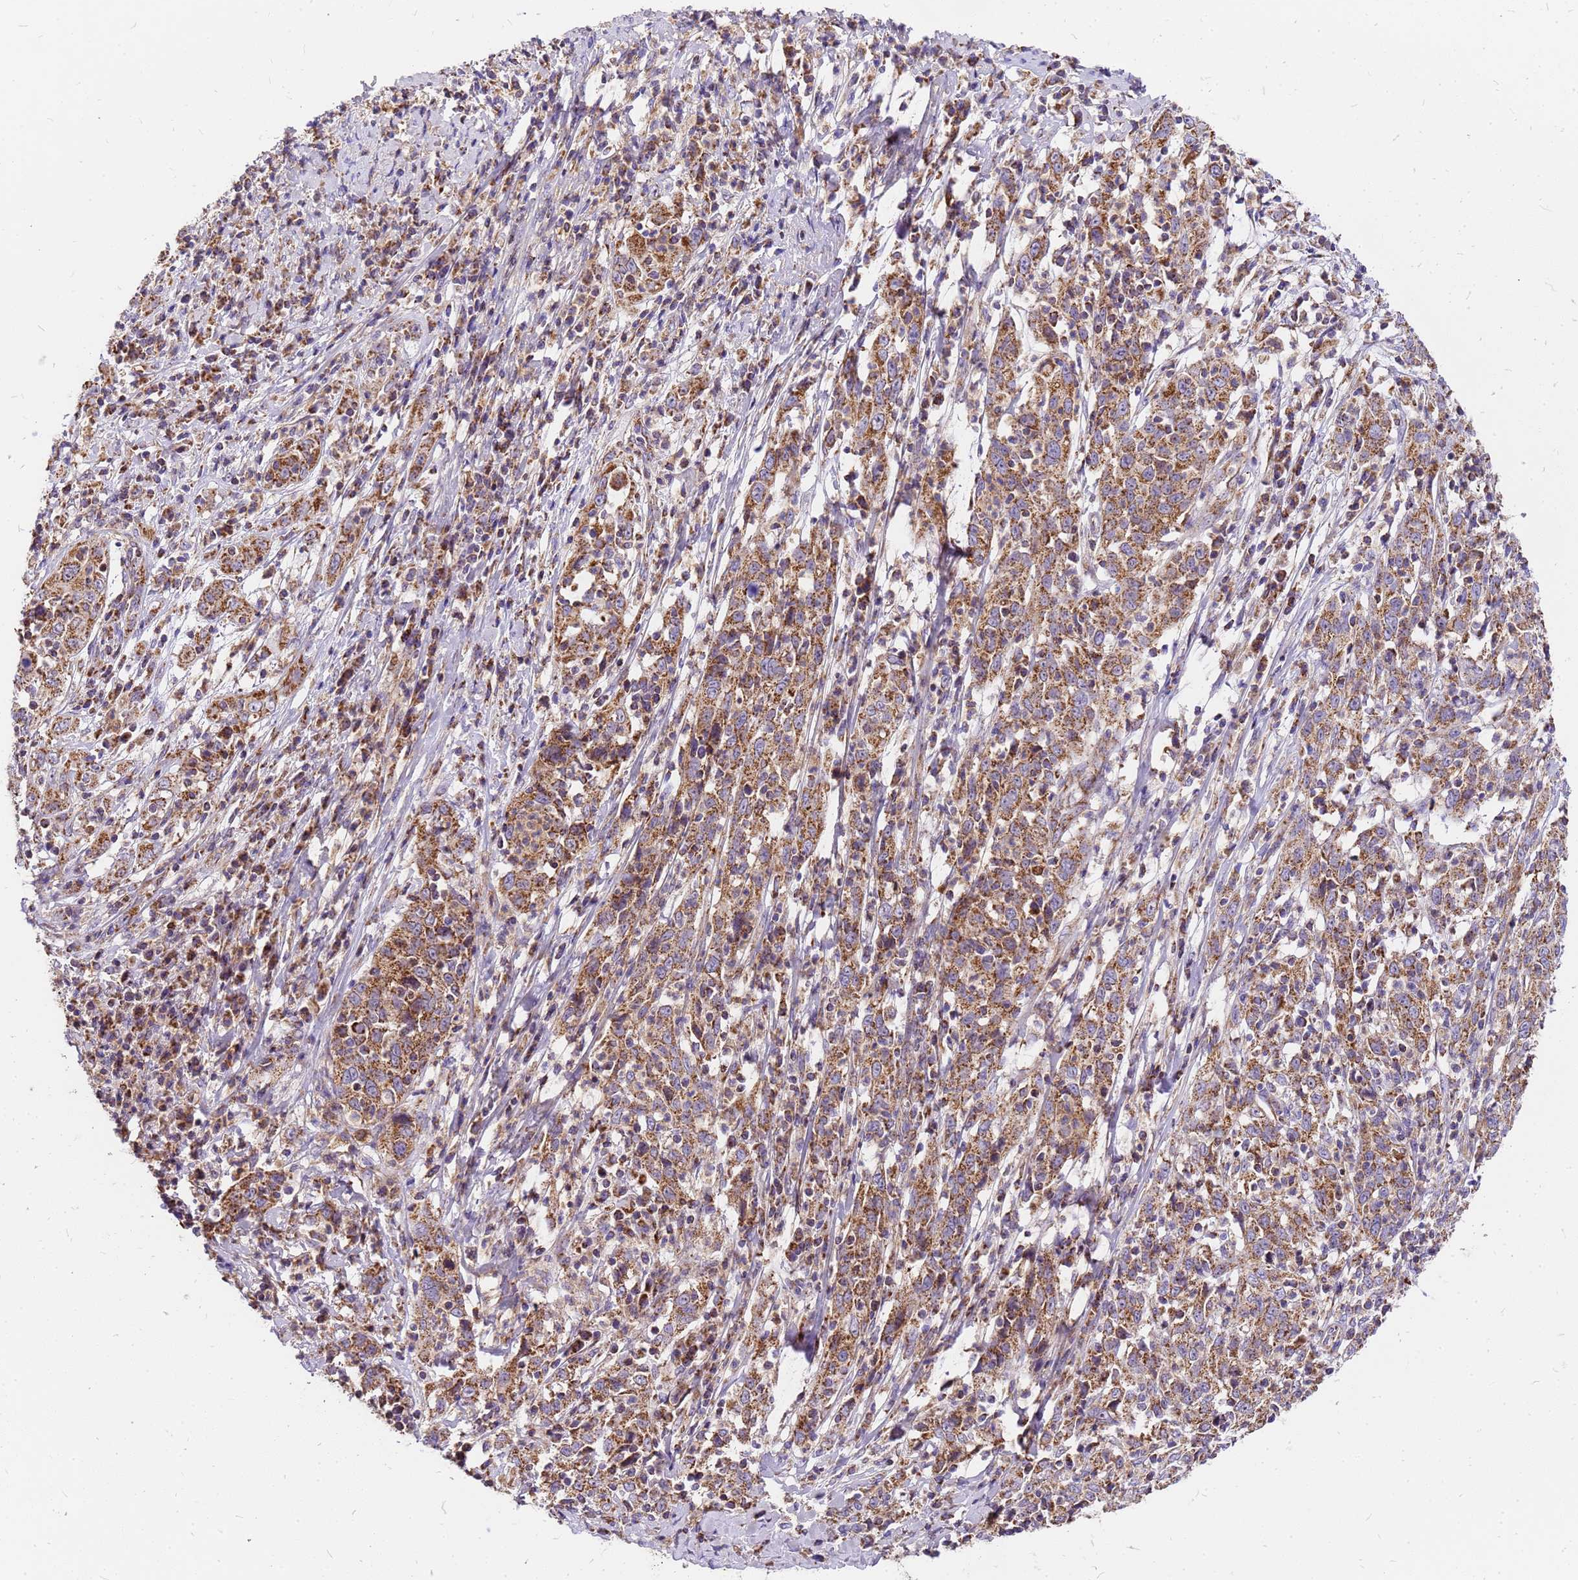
{"staining": {"intensity": "moderate", "quantity": ">75%", "location": "cytoplasmic/membranous"}, "tissue": "cervical cancer", "cell_type": "Tumor cells", "image_type": "cancer", "snomed": [{"axis": "morphology", "description": "Squamous cell carcinoma, NOS"}, {"axis": "topography", "description": "Cervix"}], "caption": "Squamous cell carcinoma (cervical) tissue shows moderate cytoplasmic/membranous positivity in approximately >75% of tumor cells, visualized by immunohistochemistry. (DAB = brown stain, brightfield microscopy at high magnification).", "gene": "MRPS26", "patient": {"sex": "female", "age": 46}}